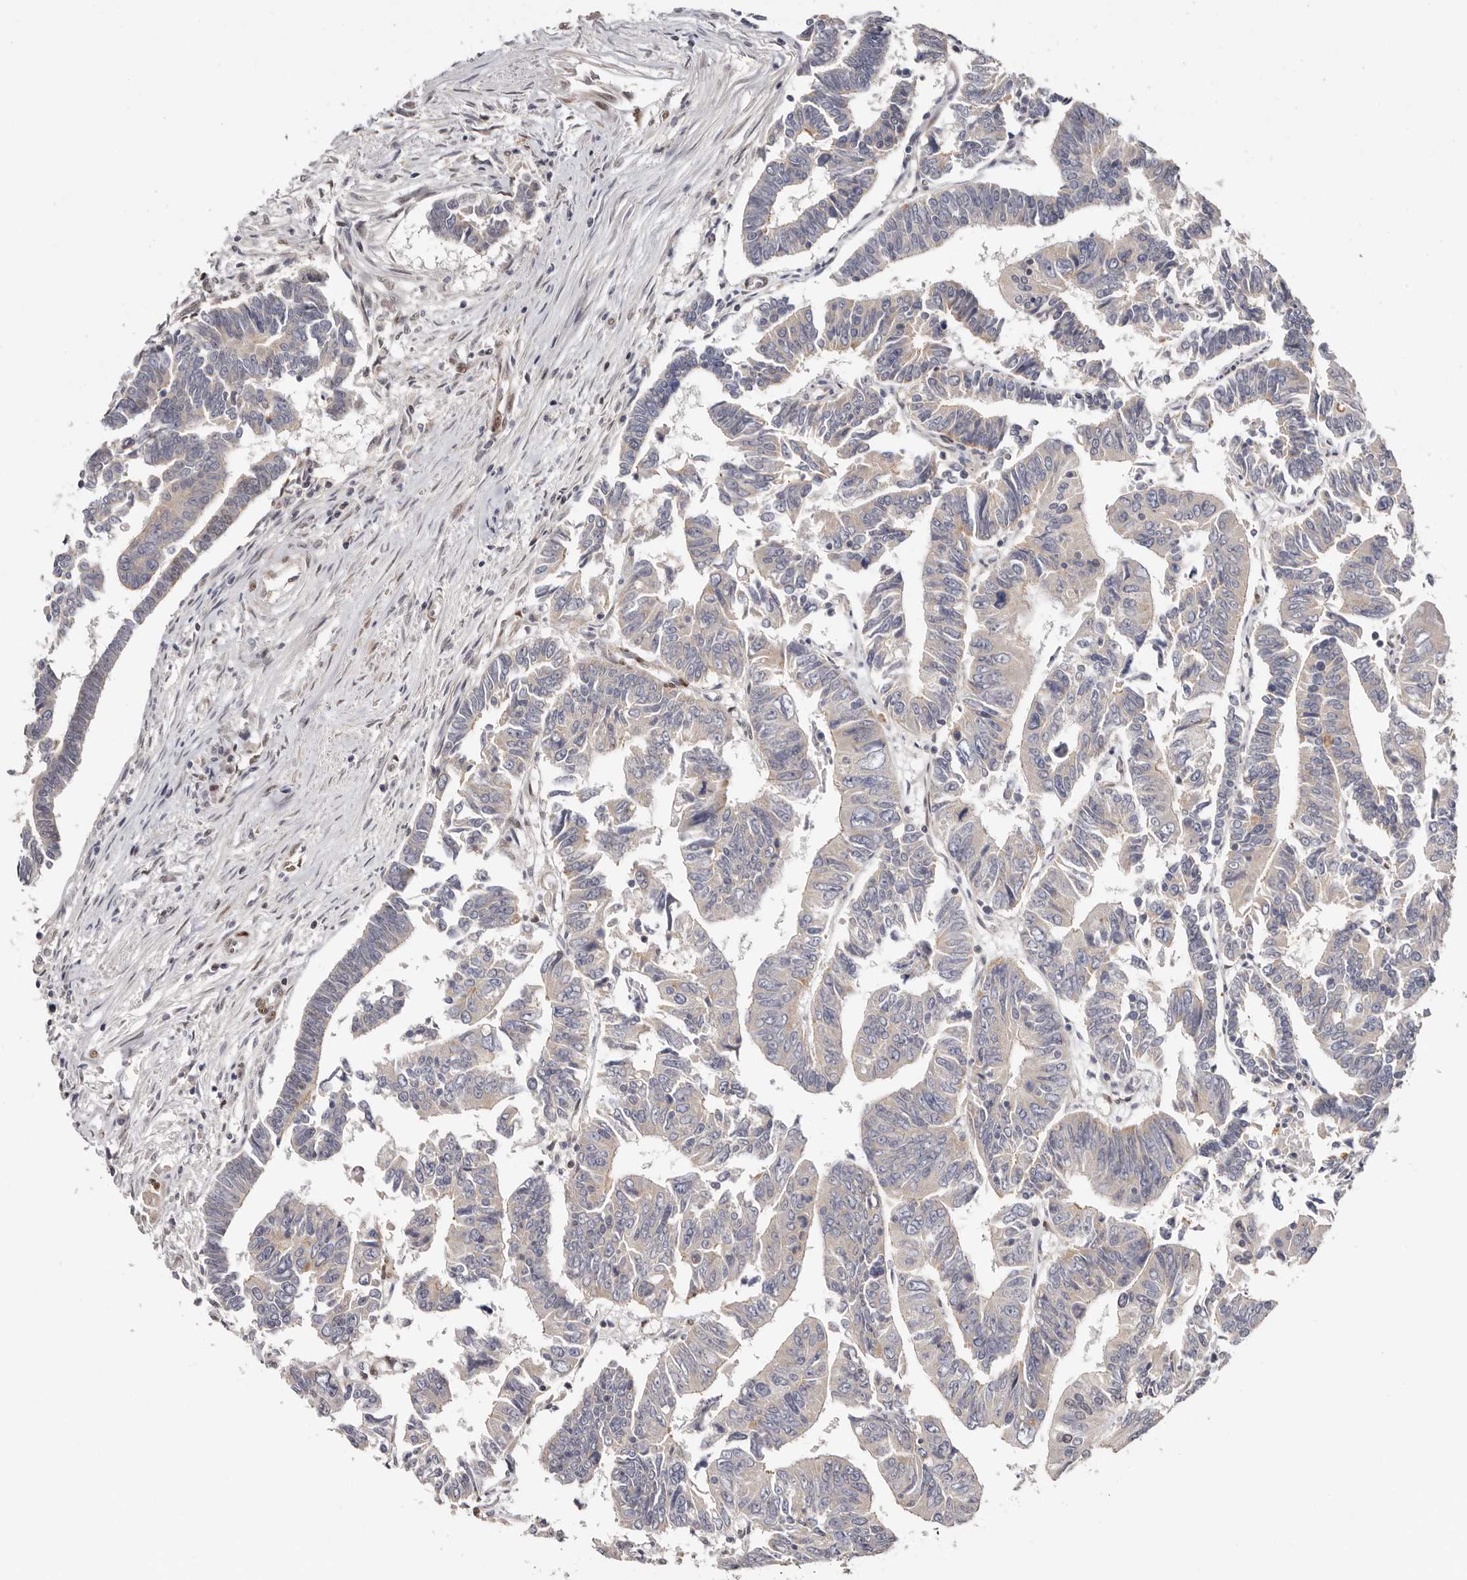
{"staining": {"intensity": "negative", "quantity": "none", "location": "none"}, "tissue": "colorectal cancer", "cell_type": "Tumor cells", "image_type": "cancer", "snomed": [{"axis": "morphology", "description": "Adenocarcinoma, NOS"}, {"axis": "topography", "description": "Rectum"}], "caption": "Immunohistochemistry (IHC) photomicrograph of neoplastic tissue: colorectal cancer stained with DAB shows no significant protein expression in tumor cells. (Stains: DAB immunohistochemistry (IHC) with hematoxylin counter stain, Microscopy: brightfield microscopy at high magnification).", "gene": "SMAD7", "patient": {"sex": "female", "age": 65}}